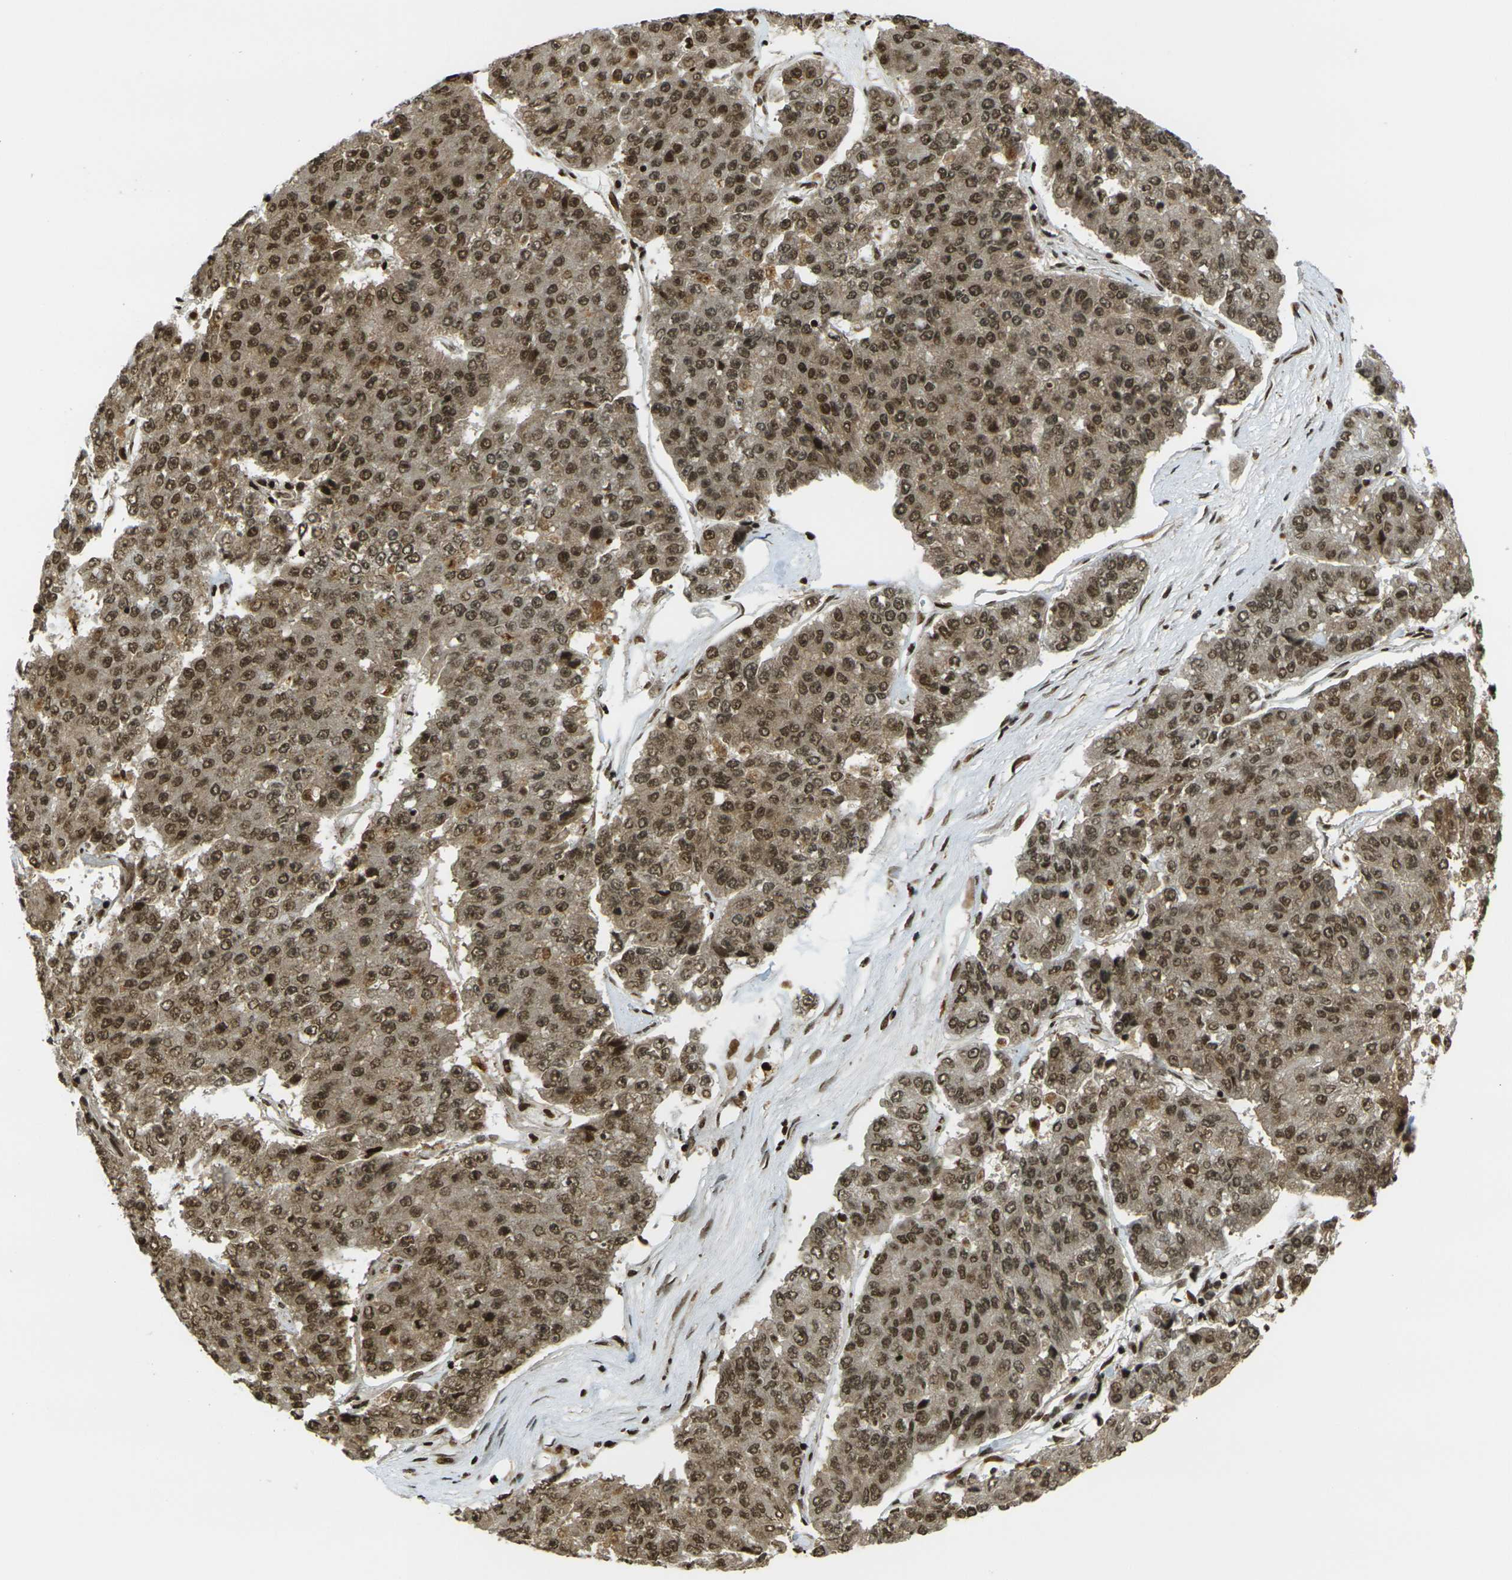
{"staining": {"intensity": "moderate", "quantity": ">75%", "location": "cytoplasmic/membranous,nuclear"}, "tissue": "pancreatic cancer", "cell_type": "Tumor cells", "image_type": "cancer", "snomed": [{"axis": "morphology", "description": "Adenocarcinoma, NOS"}, {"axis": "topography", "description": "Pancreas"}], "caption": "A brown stain labels moderate cytoplasmic/membranous and nuclear expression of a protein in adenocarcinoma (pancreatic) tumor cells.", "gene": "RUVBL2", "patient": {"sex": "male", "age": 50}}